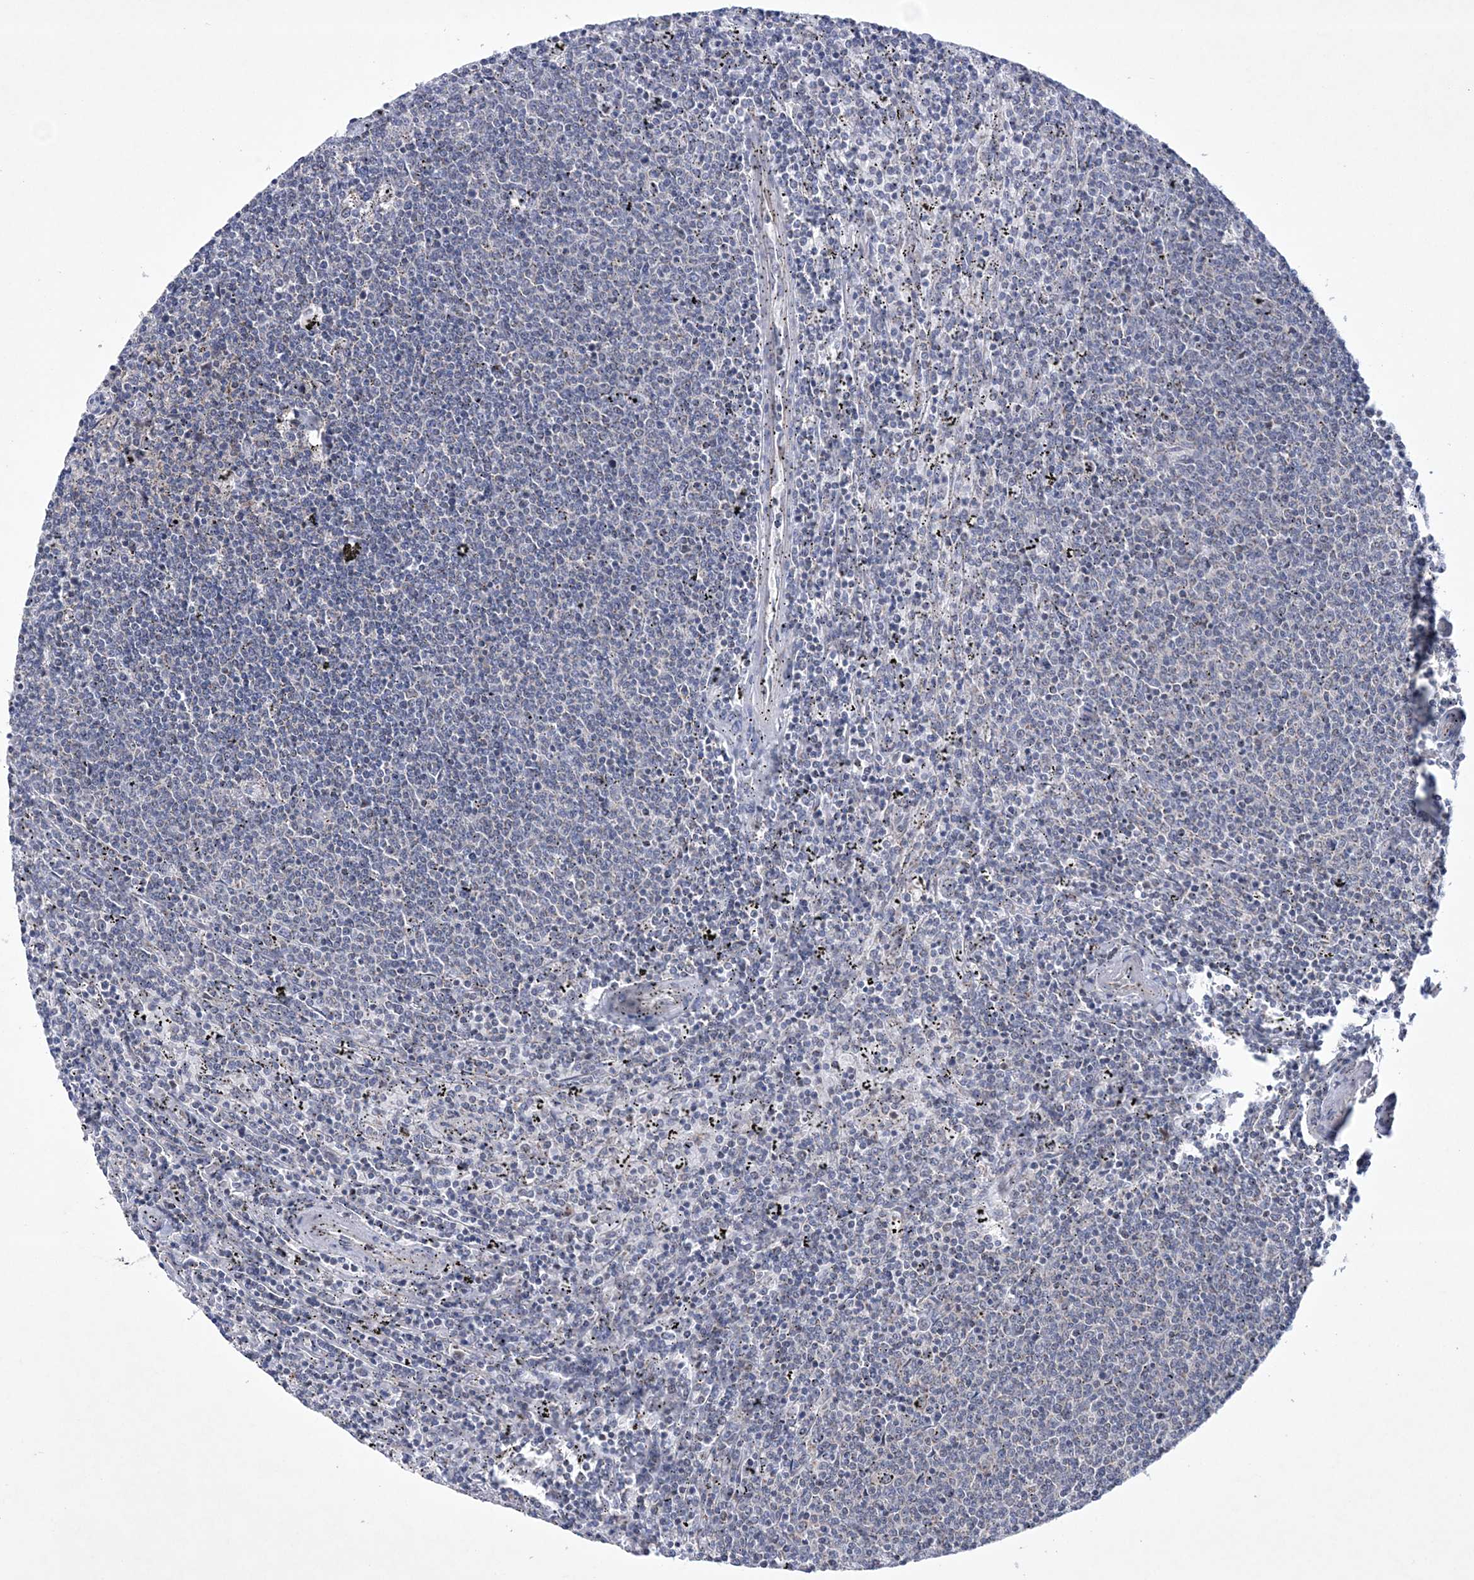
{"staining": {"intensity": "negative", "quantity": "none", "location": "none"}, "tissue": "lymphoma", "cell_type": "Tumor cells", "image_type": "cancer", "snomed": [{"axis": "morphology", "description": "Malignant lymphoma, non-Hodgkin's type, Low grade"}, {"axis": "topography", "description": "Spleen"}], "caption": "This is a histopathology image of immunohistochemistry (IHC) staining of lymphoma, which shows no expression in tumor cells.", "gene": "CES4A", "patient": {"sex": "female", "age": 50}}